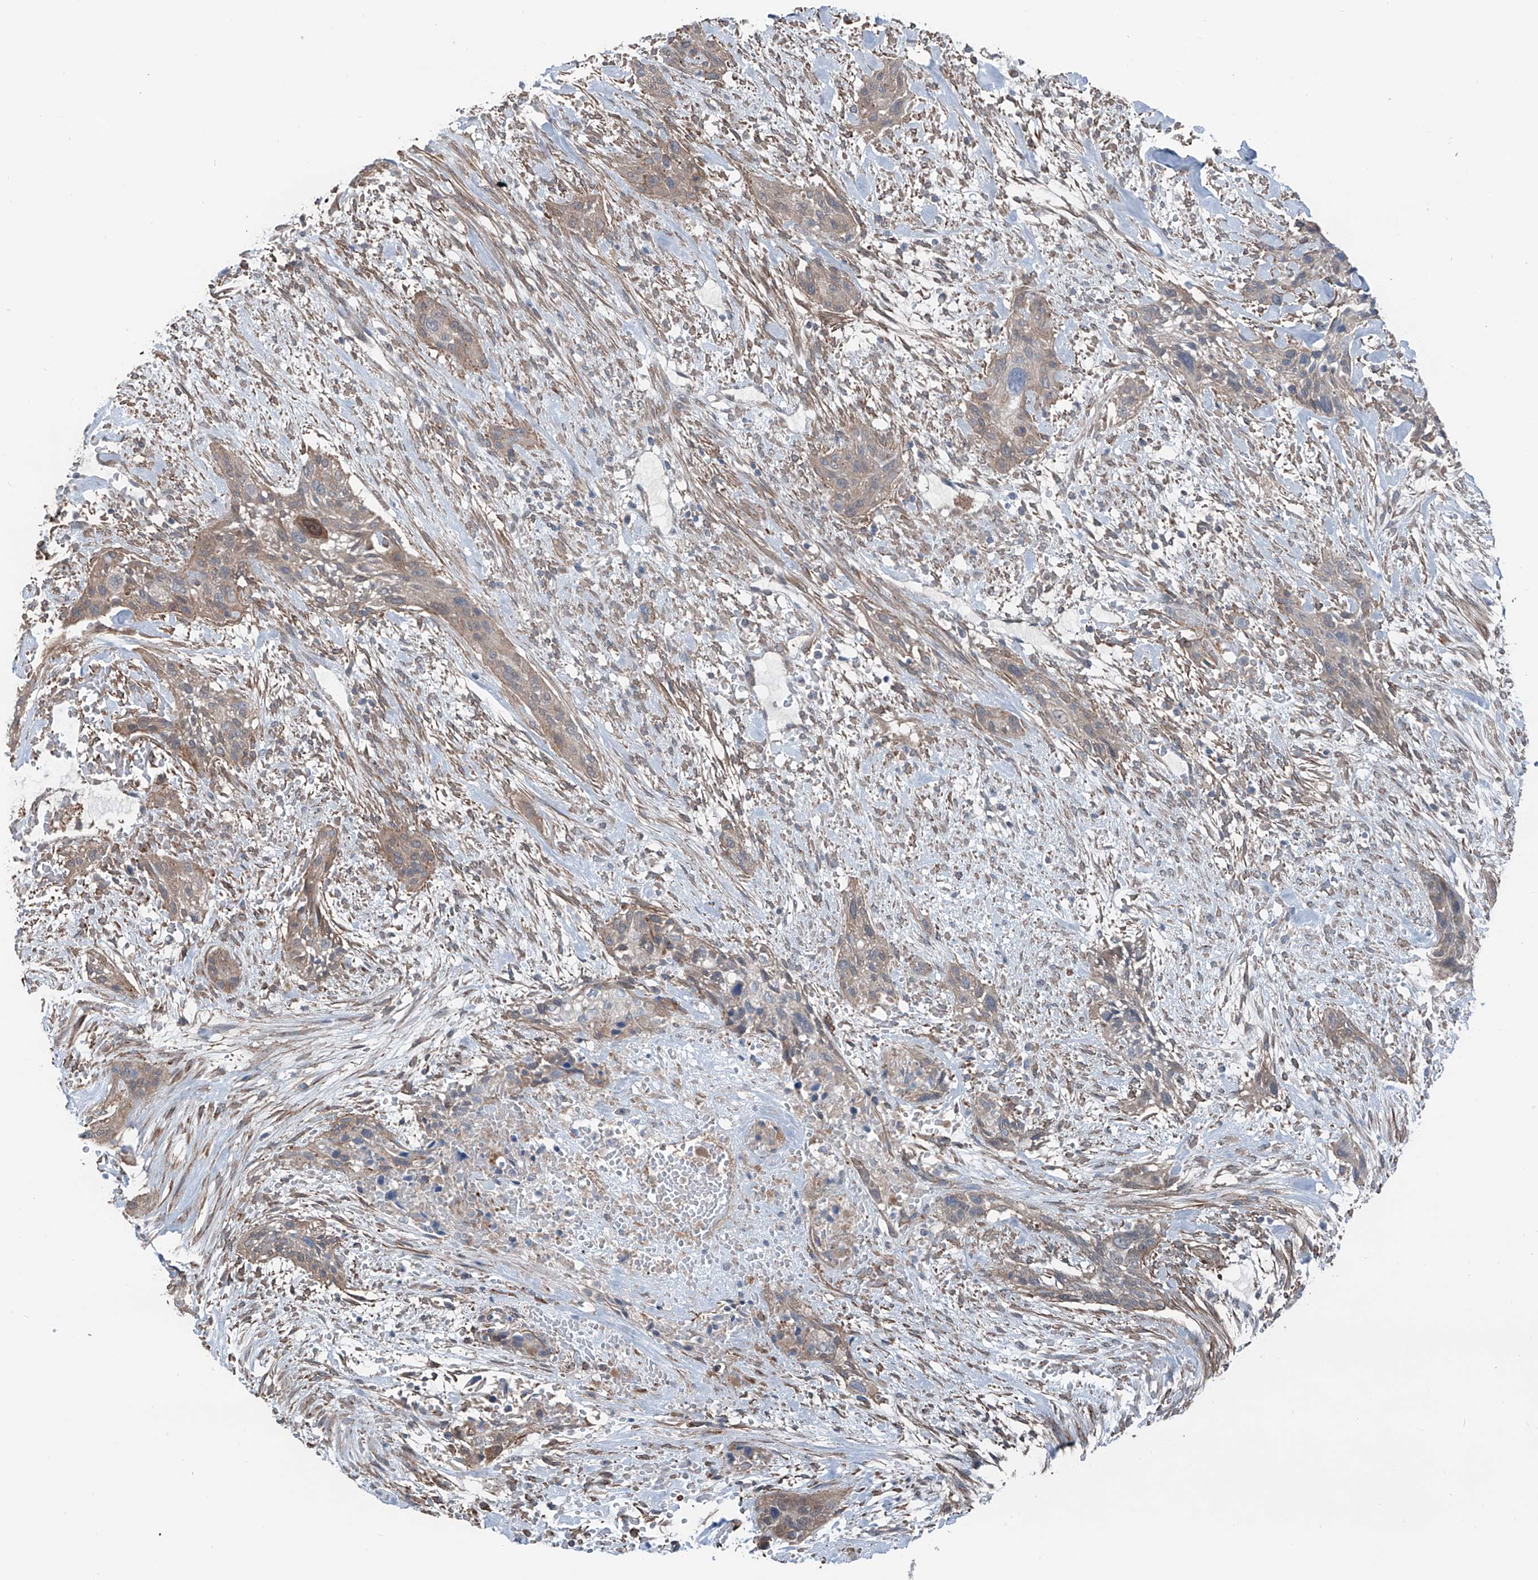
{"staining": {"intensity": "weak", "quantity": ">75%", "location": "cytoplasmic/membranous"}, "tissue": "urothelial cancer", "cell_type": "Tumor cells", "image_type": "cancer", "snomed": [{"axis": "morphology", "description": "Urothelial carcinoma, High grade"}, {"axis": "topography", "description": "Urinary bladder"}], "caption": "Urothelial cancer stained with a protein marker exhibits weak staining in tumor cells.", "gene": "HSPB11", "patient": {"sex": "male", "age": 35}}